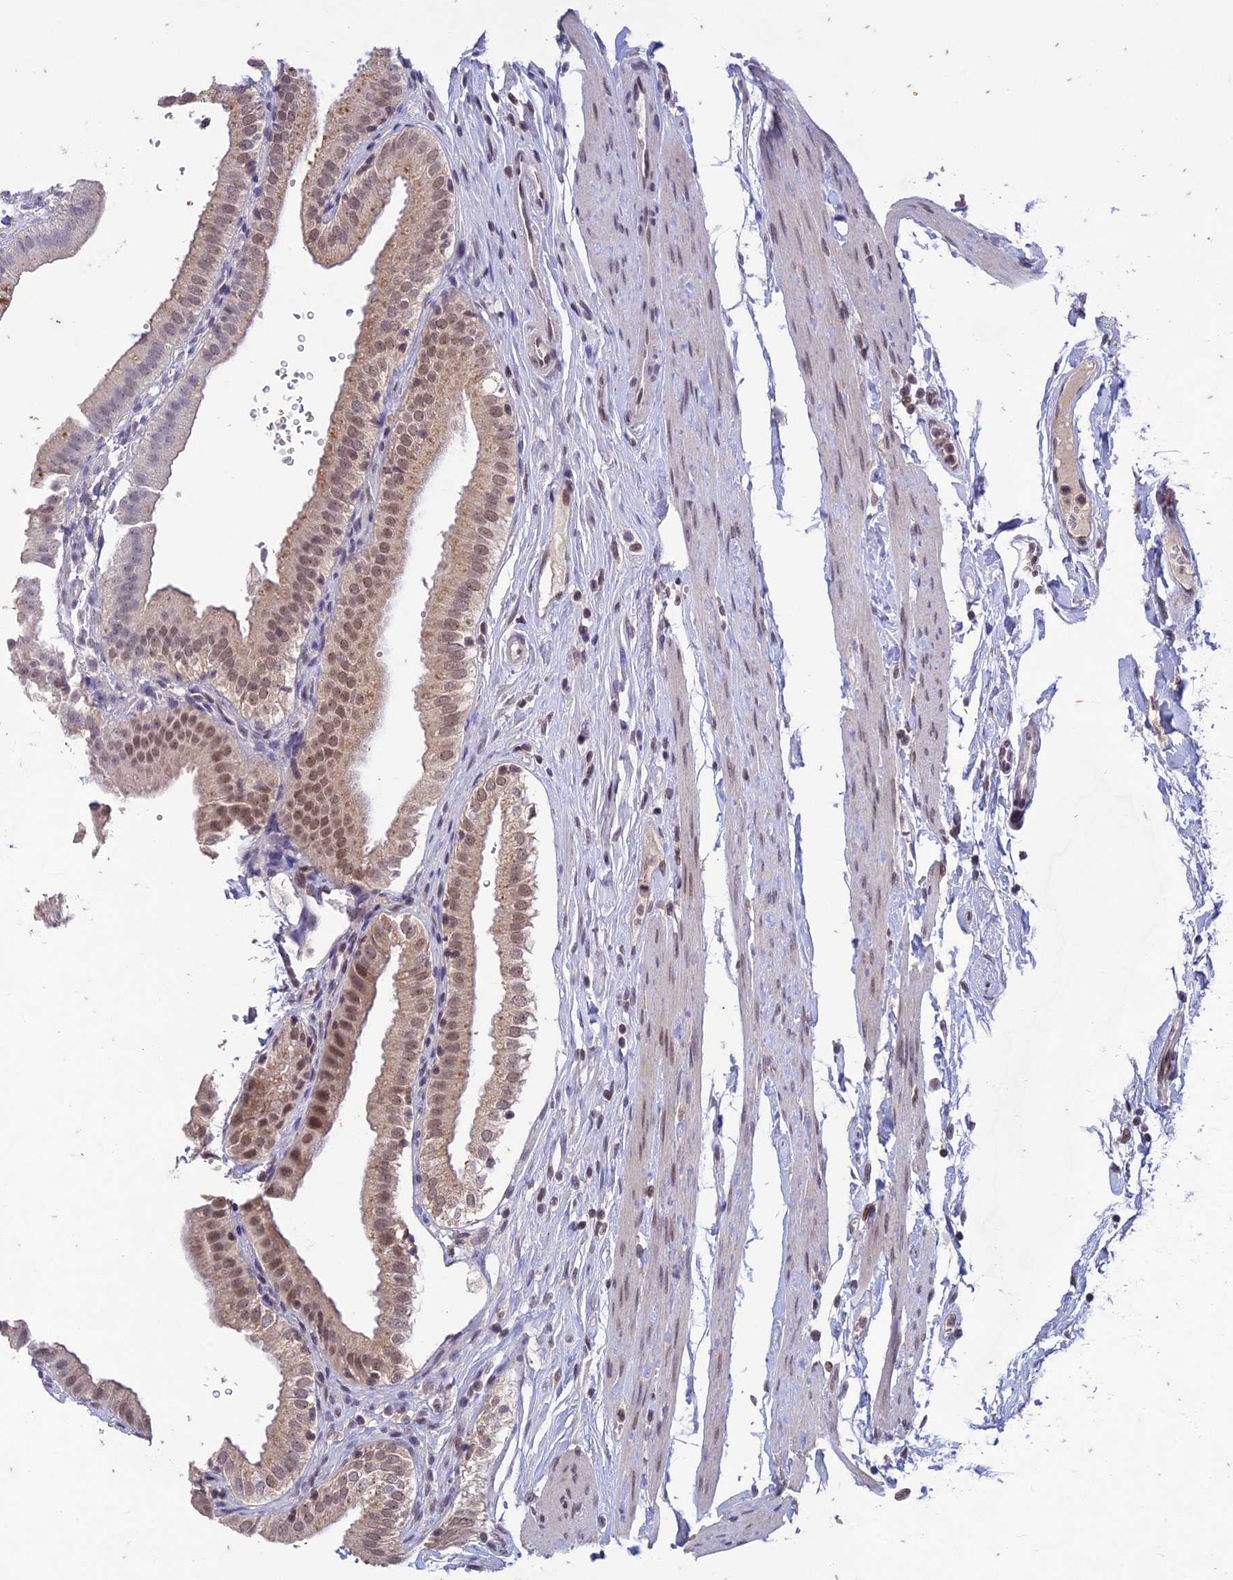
{"staining": {"intensity": "moderate", "quantity": "25%-75%", "location": "cytoplasmic/membranous,nuclear"}, "tissue": "gallbladder", "cell_type": "Glandular cells", "image_type": "normal", "snomed": [{"axis": "morphology", "description": "Normal tissue, NOS"}, {"axis": "topography", "description": "Gallbladder"}], "caption": "An immunohistochemistry photomicrograph of benign tissue is shown. Protein staining in brown highlights moderate cytoplasmic/membranous,nuclear positivity in gallbladder within glandular cells.", "gene": "POP4", "patient": {"sex": "female", "age": 61}}